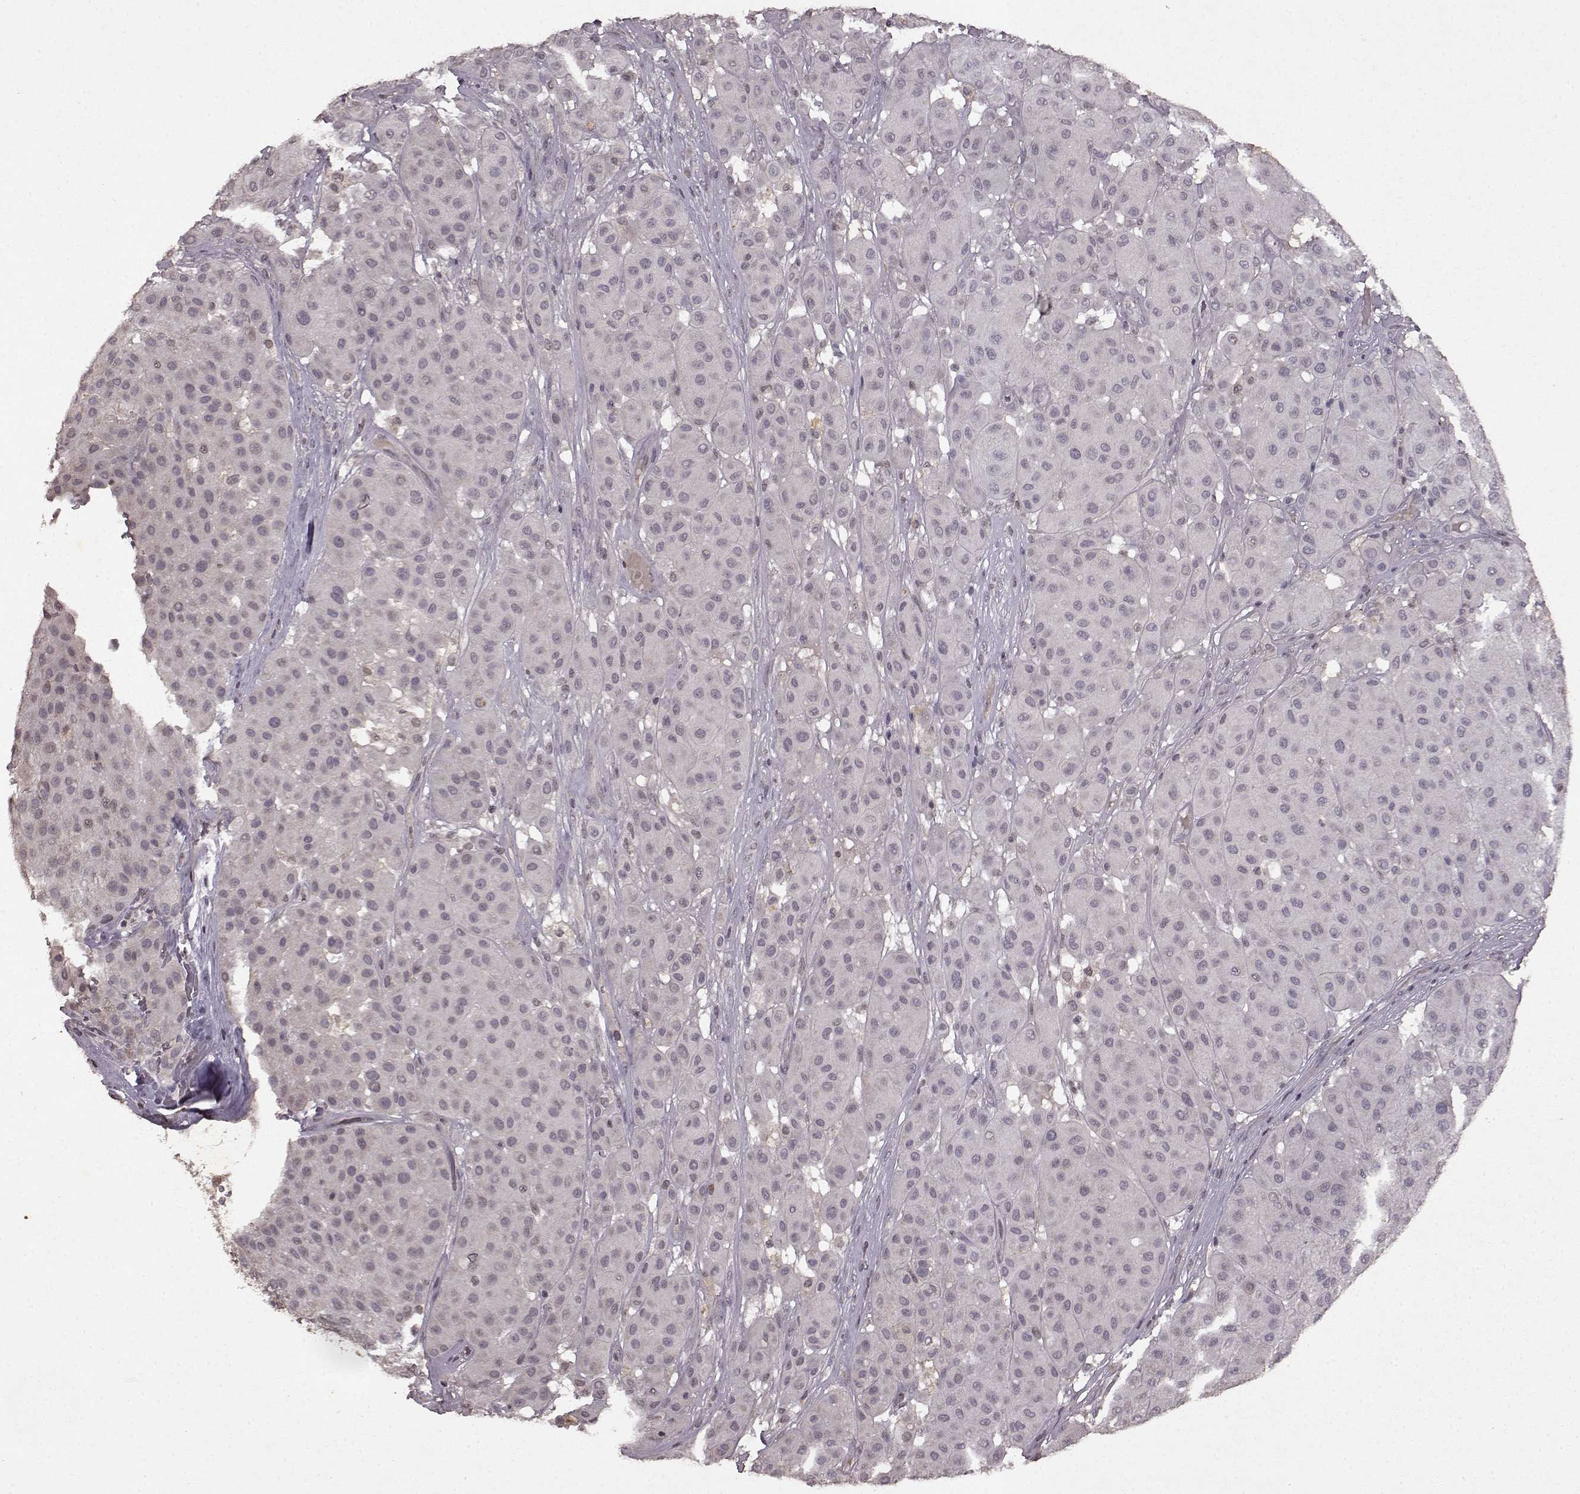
{"staining": {"intensity": "negative", "quantity": "none", "location": "none"}, "tissue": "melanoma", "cell_type": "Tumor cells", "image_type": "cancer", "snomed": [{"axis": "morphology", "description": "Malignant melanoma, Metastatic site"}, {"axis": "topography", "description": "Smooth muscle"}], "caption": "Immunohistochemical staining of human melanoma exhibits no significant expression in tumor cells.", "gene": "LHB", "patient": {"sex": "male", "age": 41}}